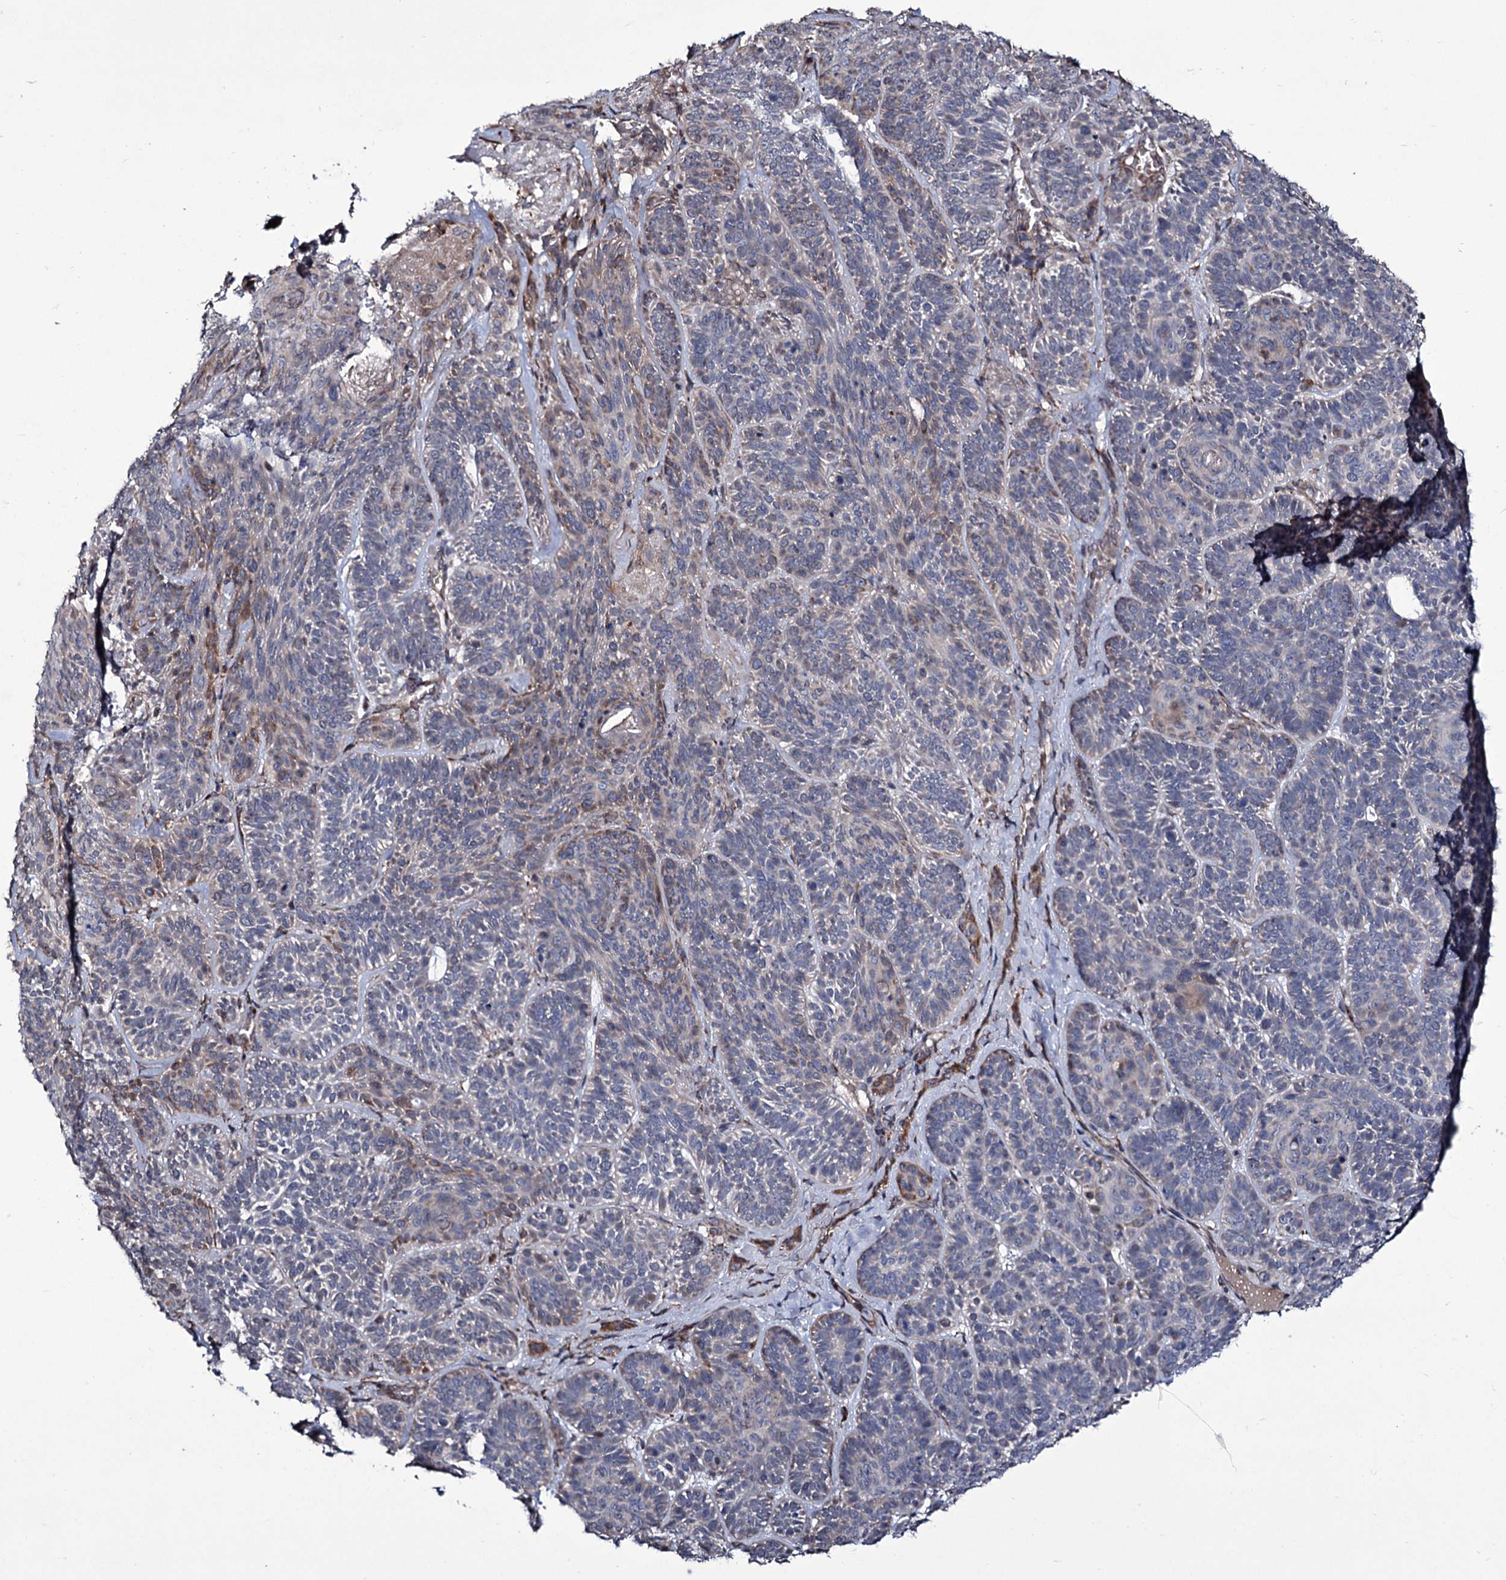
{"staining": {"intensity": "moderate", "quantity": "<25%", "location": "cytoplasmic/membranous"}, "tissue": "skin cancer", "cell_type": "Tumor cells", "image_type": "cancer", "snomed": [{"axis": "morphology", "description": "Basal cell carcinoma"}, {"axis": "topography", "description": "Skin"}], "caption": "Skin basal cell carcinoma was stained to show a protein in brown. There is low levels of moderate cytoplasmic/membranous expression in about <25% of tumor cells.", "gene": "TUBGCP5", "patient": {"sex": "male", "age": 85}}